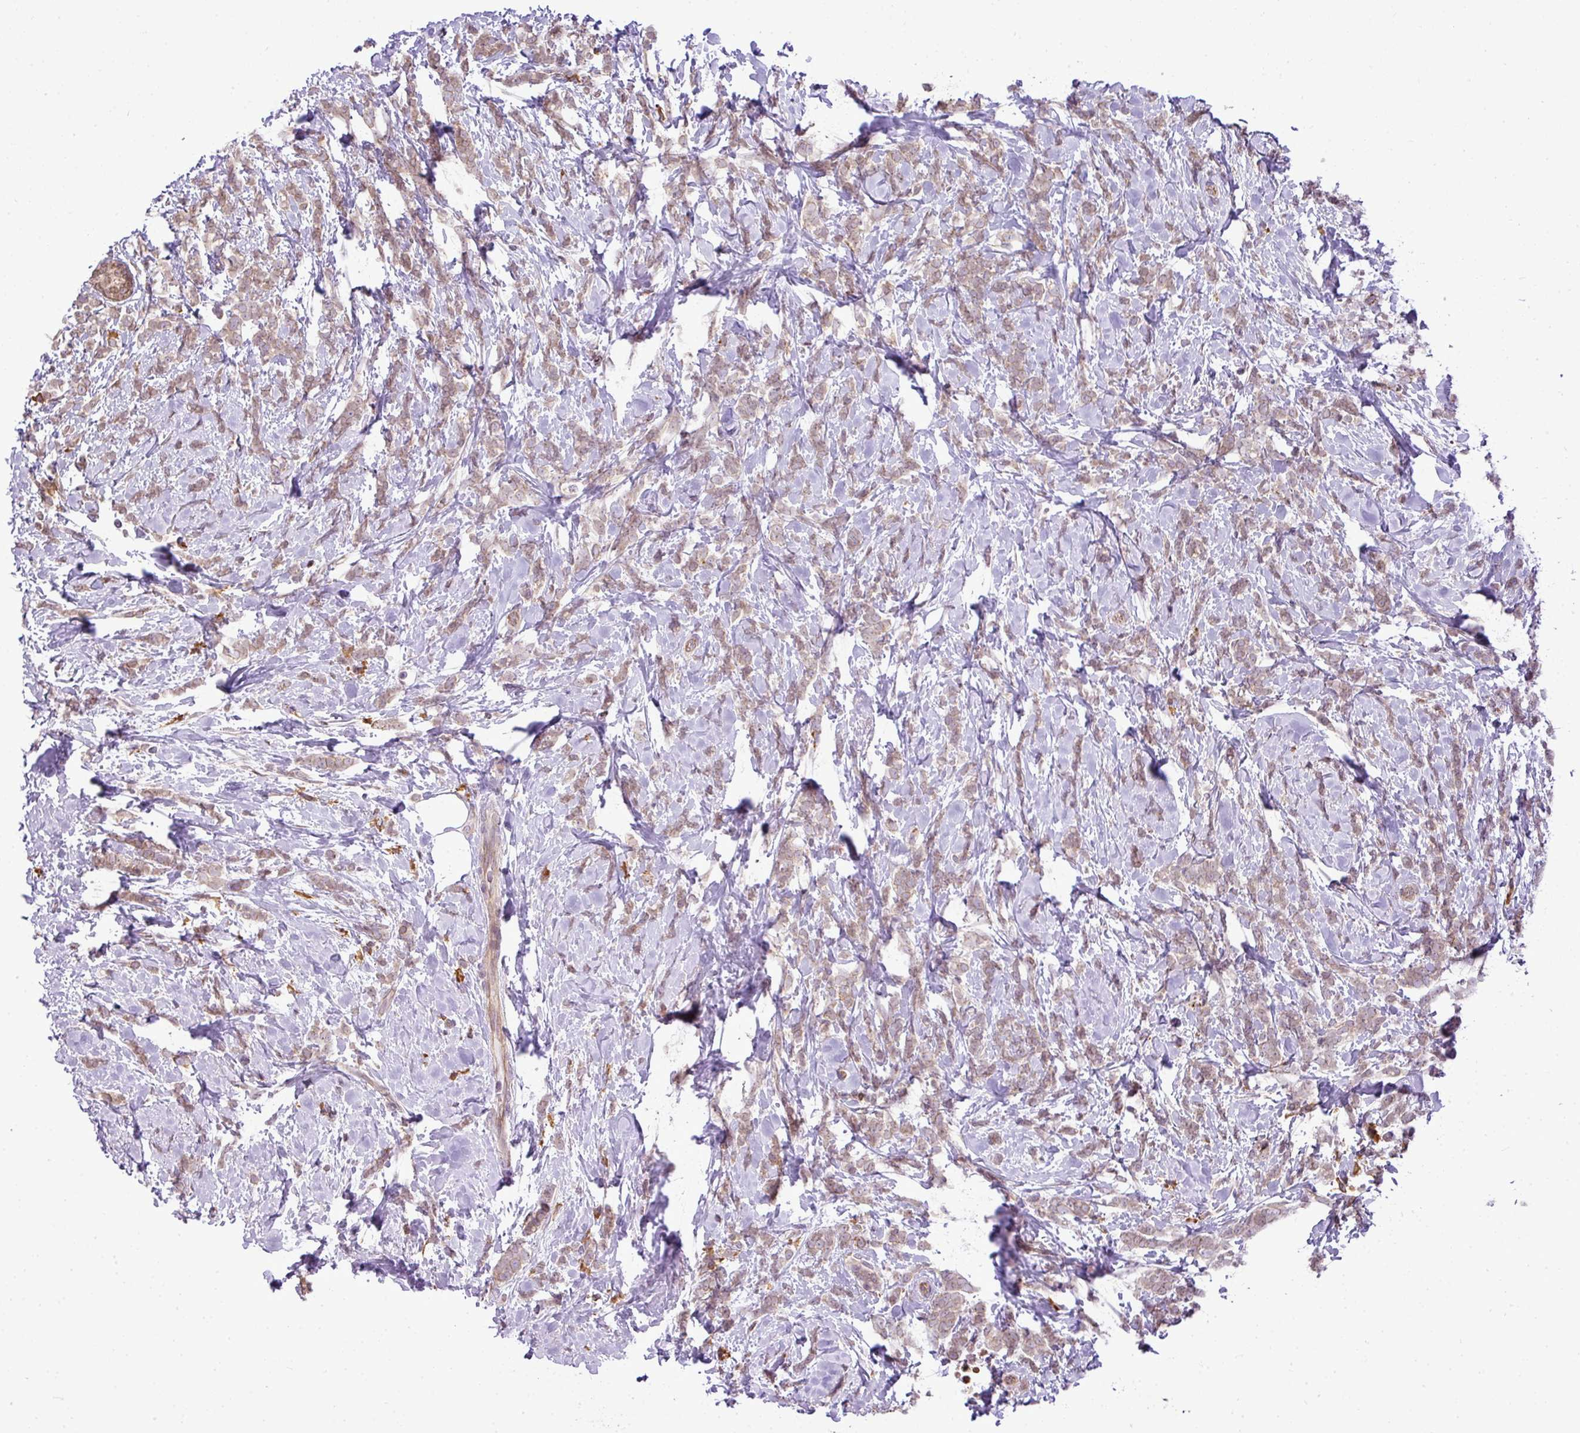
{"staining": {"intensity": "moderate", "quantity": ">75%", "location": "nuclear"}, "tissue": "breast cancer", "cell_type": "Tumor cells", "image_type": "cancer", "snomed": [{"axis": "morphology", "description": "Lobular carcinoma"}, {"axis": "topography", "description": "Breast"}], "caption": "The photomicrograph exhibits immunohistochemical staining of breast cancer. There is moderate nuclear positivity is identified in approximately >75% of tumor cells.", "gene": "COX18", "patient": {"sex": "female", "age": 58}}